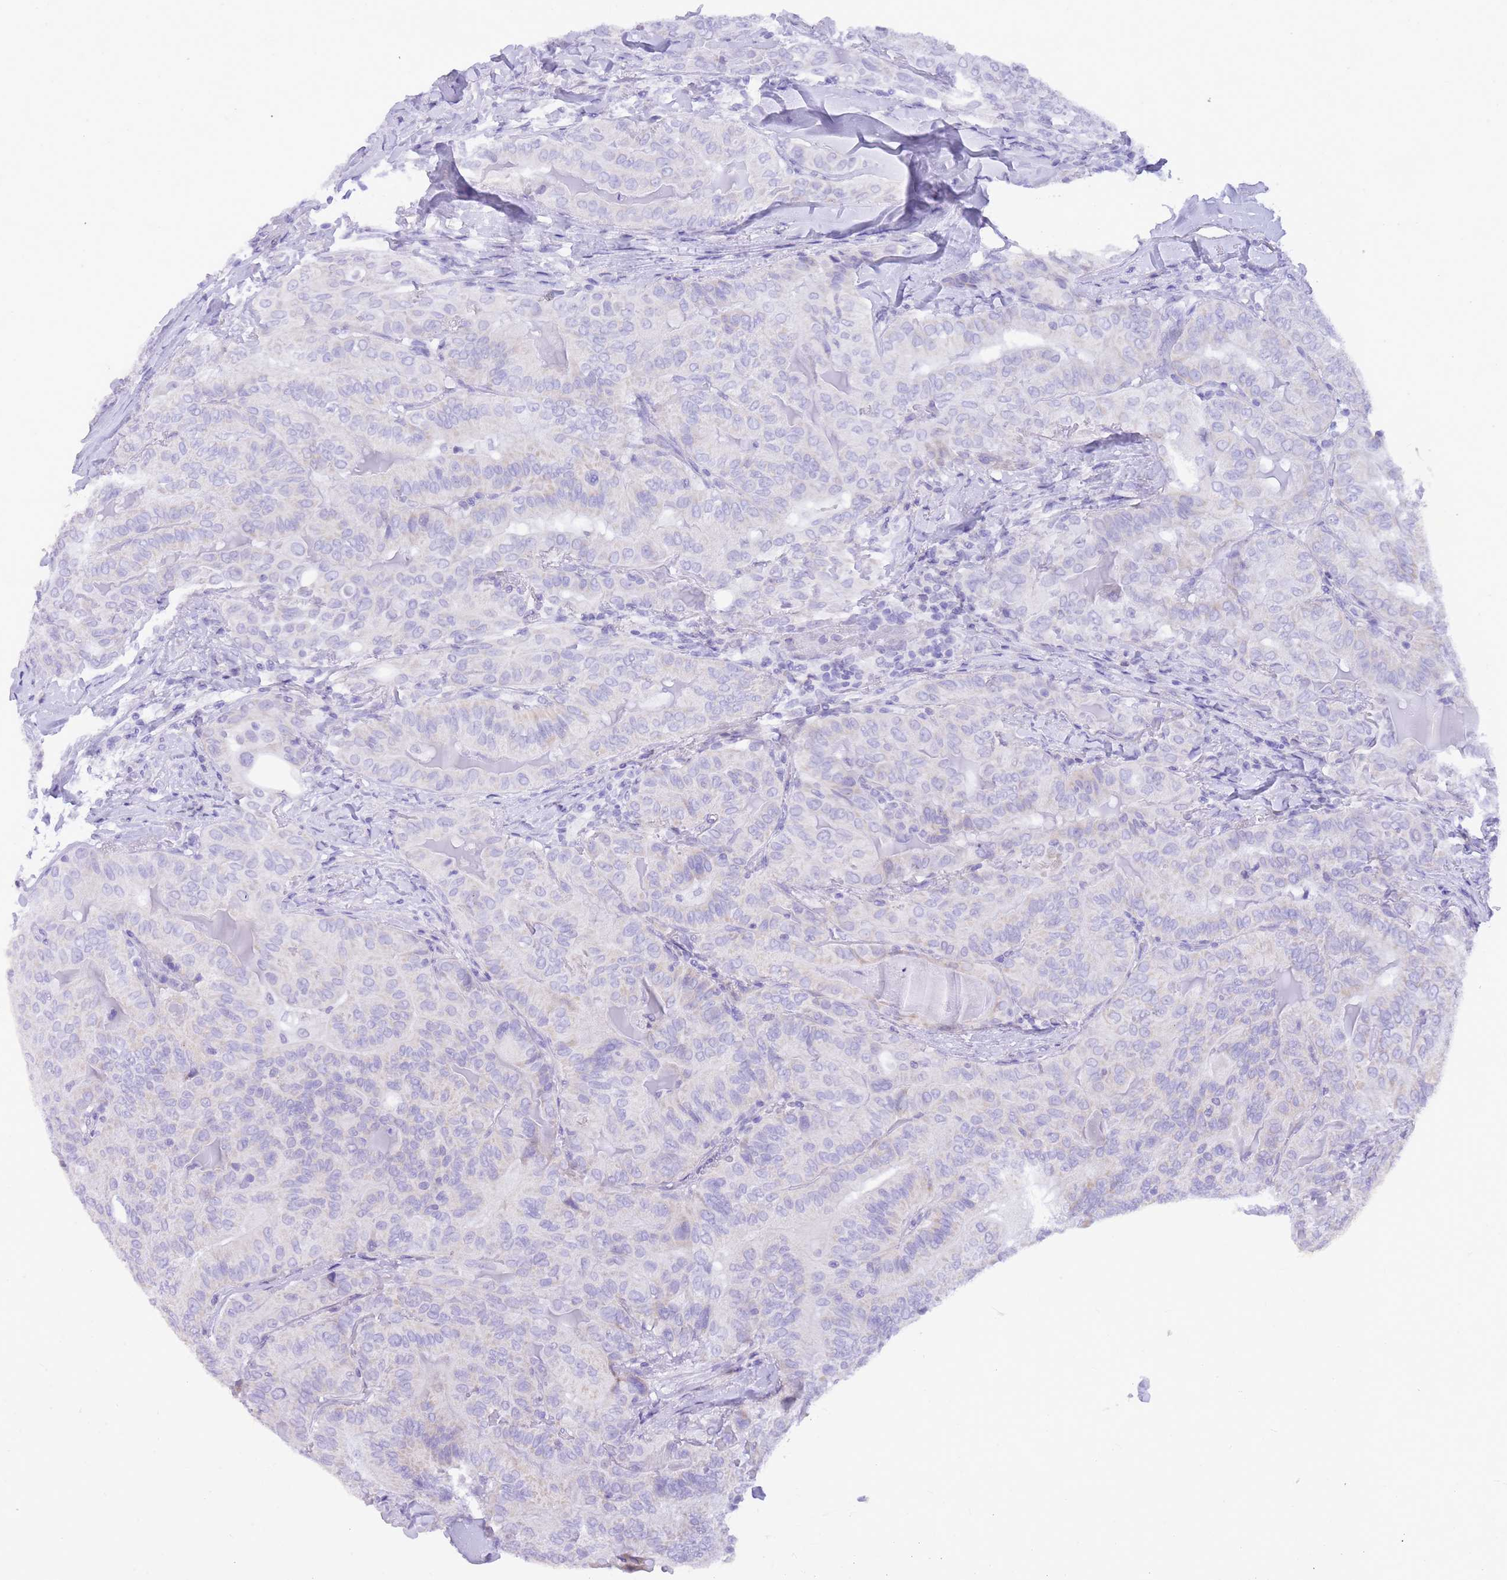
{"staining": {"intensity": "weak", "quantity": "25%-75%", "location": "cytoplasmic/membranous"}, "tissue": "thyroid cancer", "cell_type": "Tumor cells", "image_type": "cancer", "snomed": [{"axis": "morphology", "description": "Papillary adenocarcinoma, NOS"}, {"axis": "topography", "description": "Thyroid gland"}], "caption": "Immunohistochemical staining of thyroid cancer (papillary adenocarcinoma) displays low levels of weak cytoplasmic/membranous staining in approximately 25%-75% of tumor cells.", "gene": "TOPAZ1", "patient": {"sex": "female", "age": 68}}